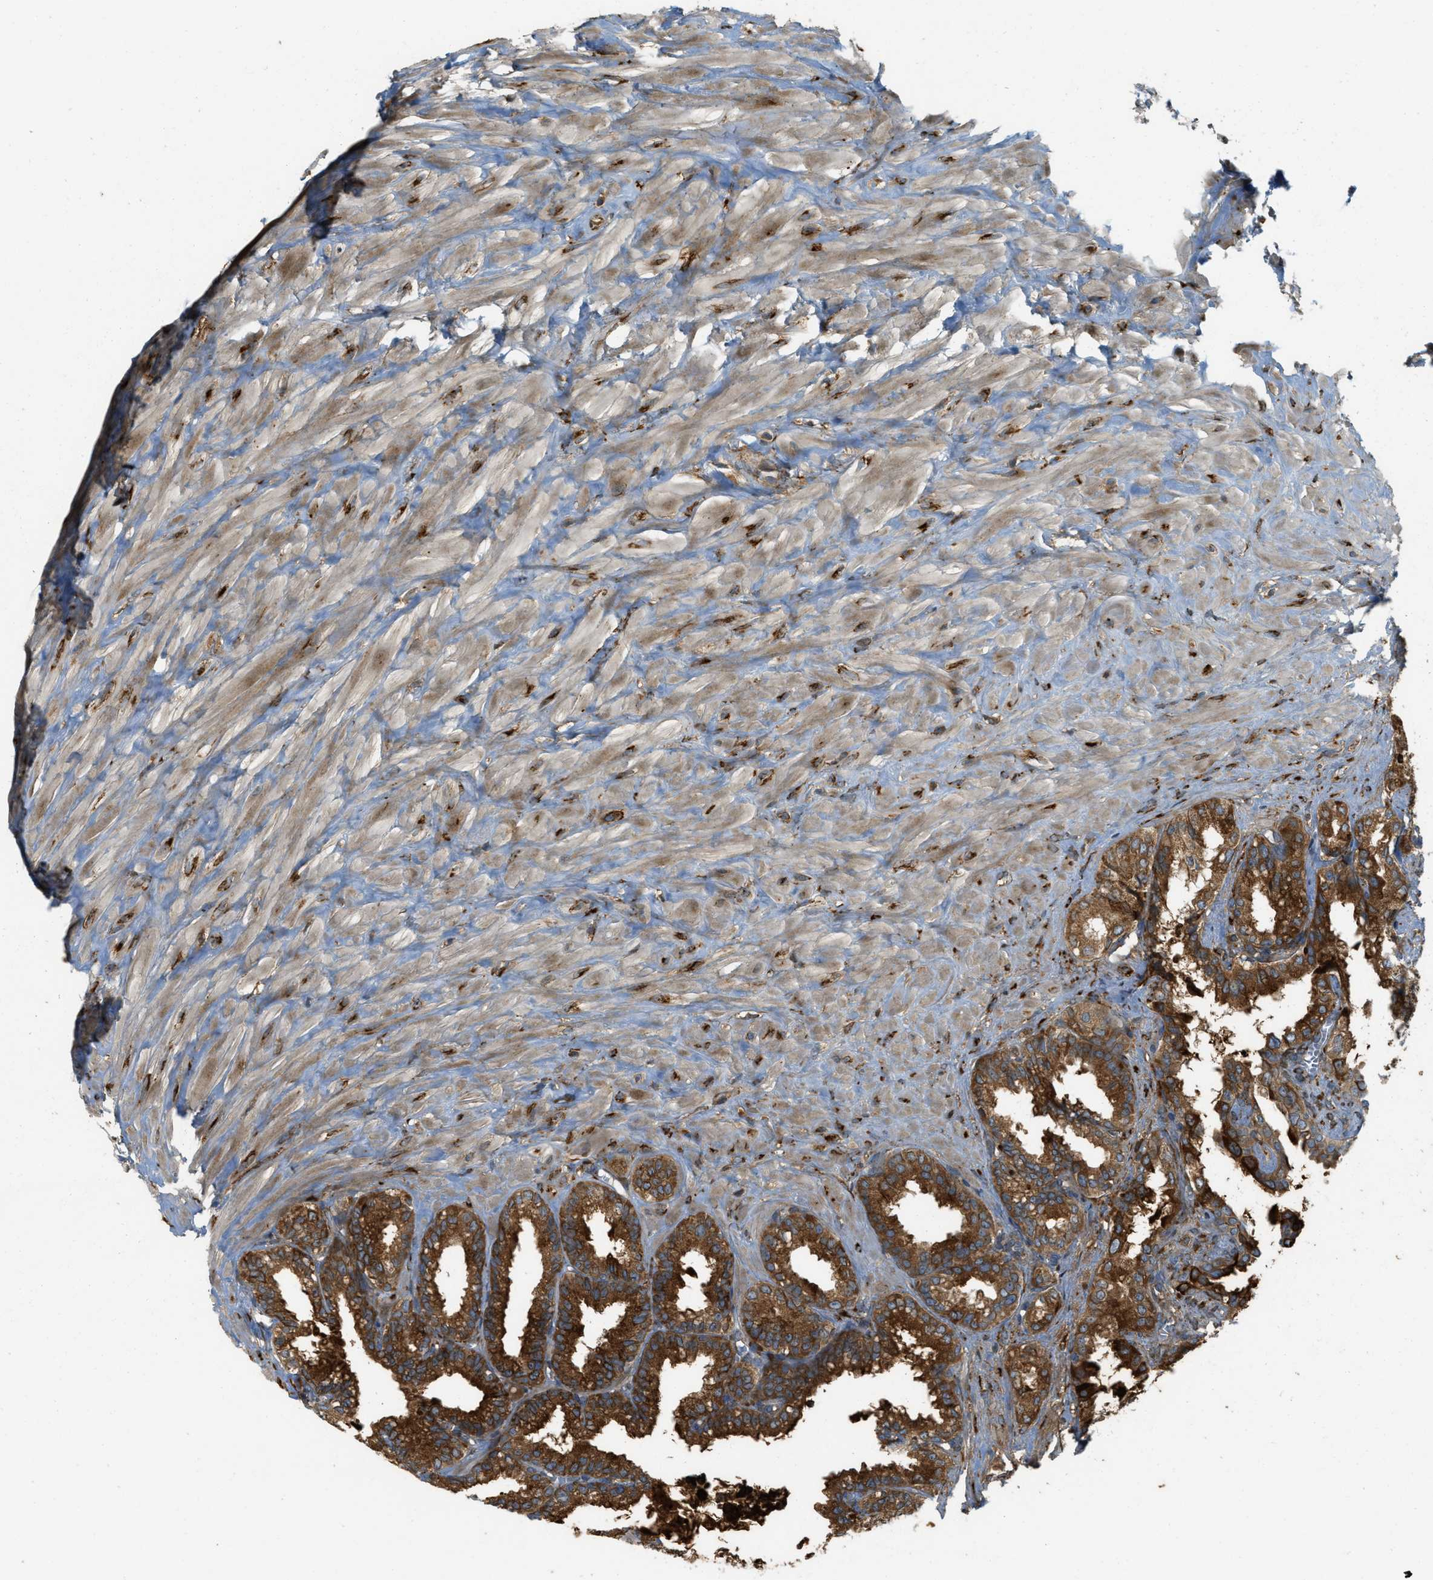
{"staining": {"intensity": "strong", "quantity": ">75%", "location": "cytoplasmic/membranous"}, "tissue": "seminal vesicle", "cell_type": "Glandular cells", "image_type": "normal", "snomed": [{"axis": "morphology", "description": "Normal tissue, NOS"}, {"axis": "topography", "description": "Seminal veicle"}], "caption": "Protein staining of normal seminal vesicle exhibits strong cytoplasmic/membranous positivity in about >75% of glandular cells.", "gene": "PCDH18", "patient": {"sex": "male", "age": 64}}